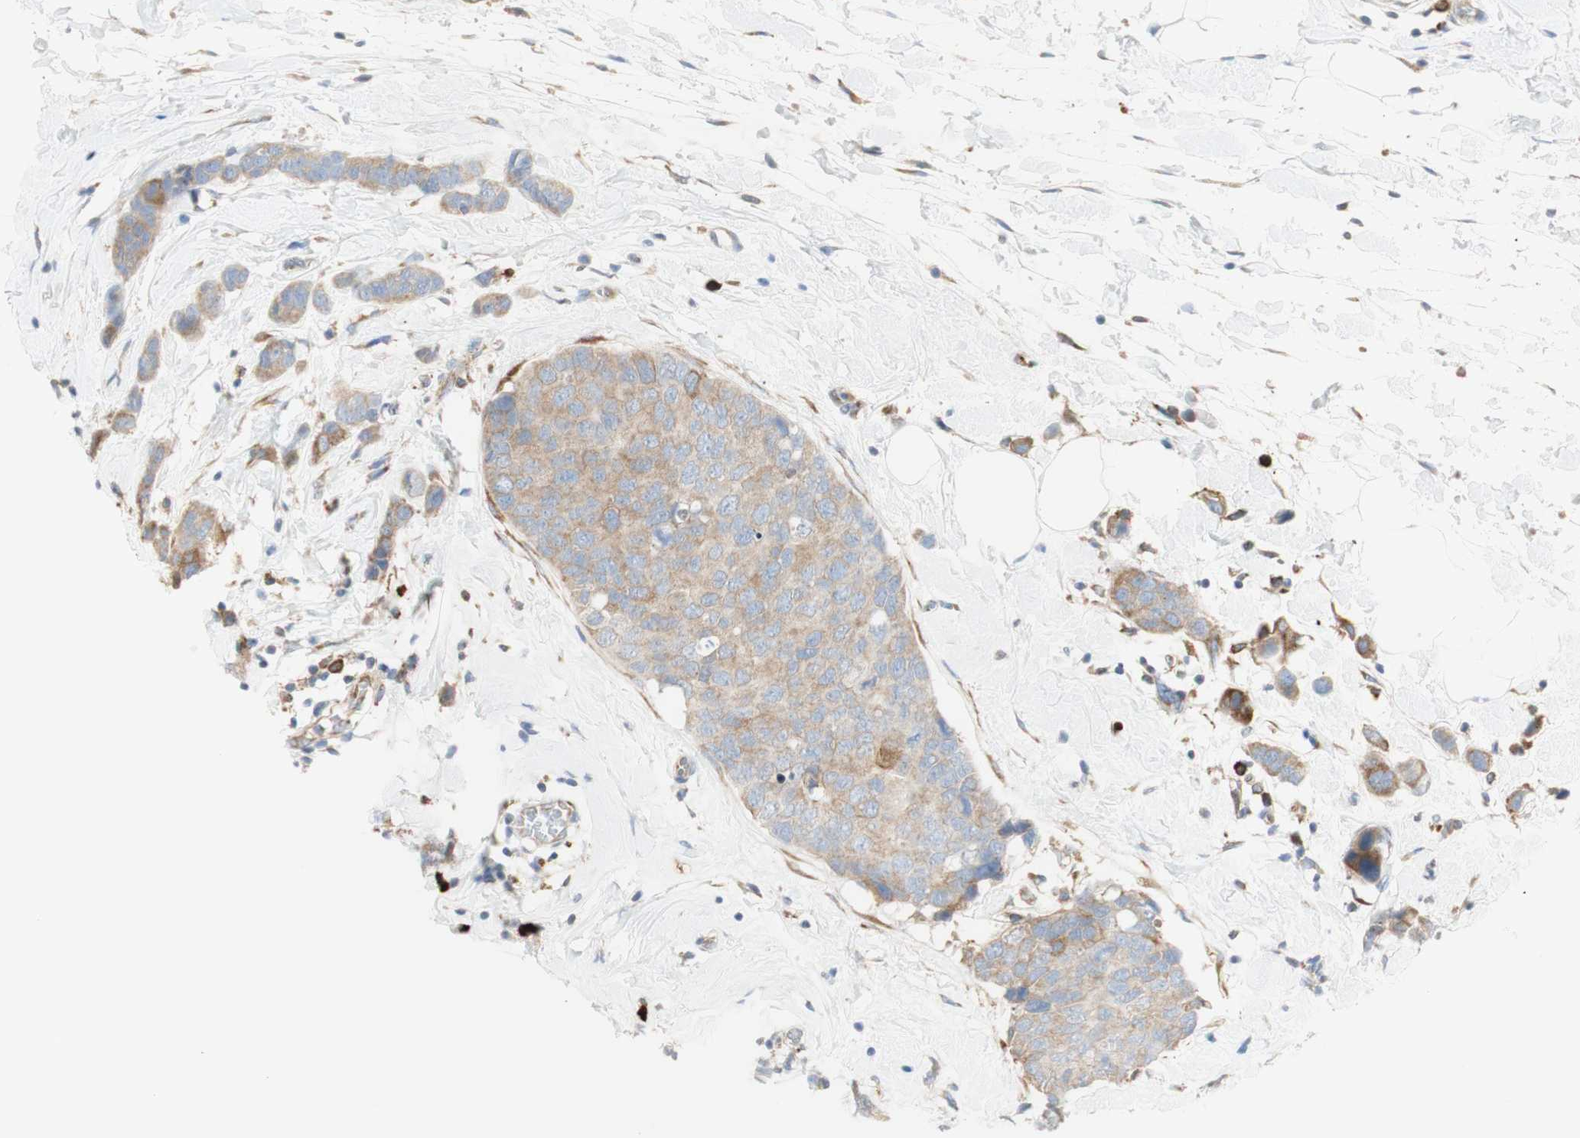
{"staining": {"intensity": "moderate", "quantity": ">75%", "location": "cytoplasmic/membranous"}, "tissue": "breast cancer", "cell_type": "Tumor cells", "image_type": "cancer", "snomed": [{"axis": "morphology", "description": "Normal tissue, NOS"}, {"axis": "morphology", "description": "Duct carcinoma"}, {"axis": "topography", "description": "Breast"}], "caption": "An image of infiltrating ductal carcinoma (breast) stained for a protein shows moderate cytoplasmic/membranous brown staining in tumor cells. (IHC, brightfield microscopy, high magnification).", "gene": "MANF", "patient": {"sex": "female", "age": 50}}